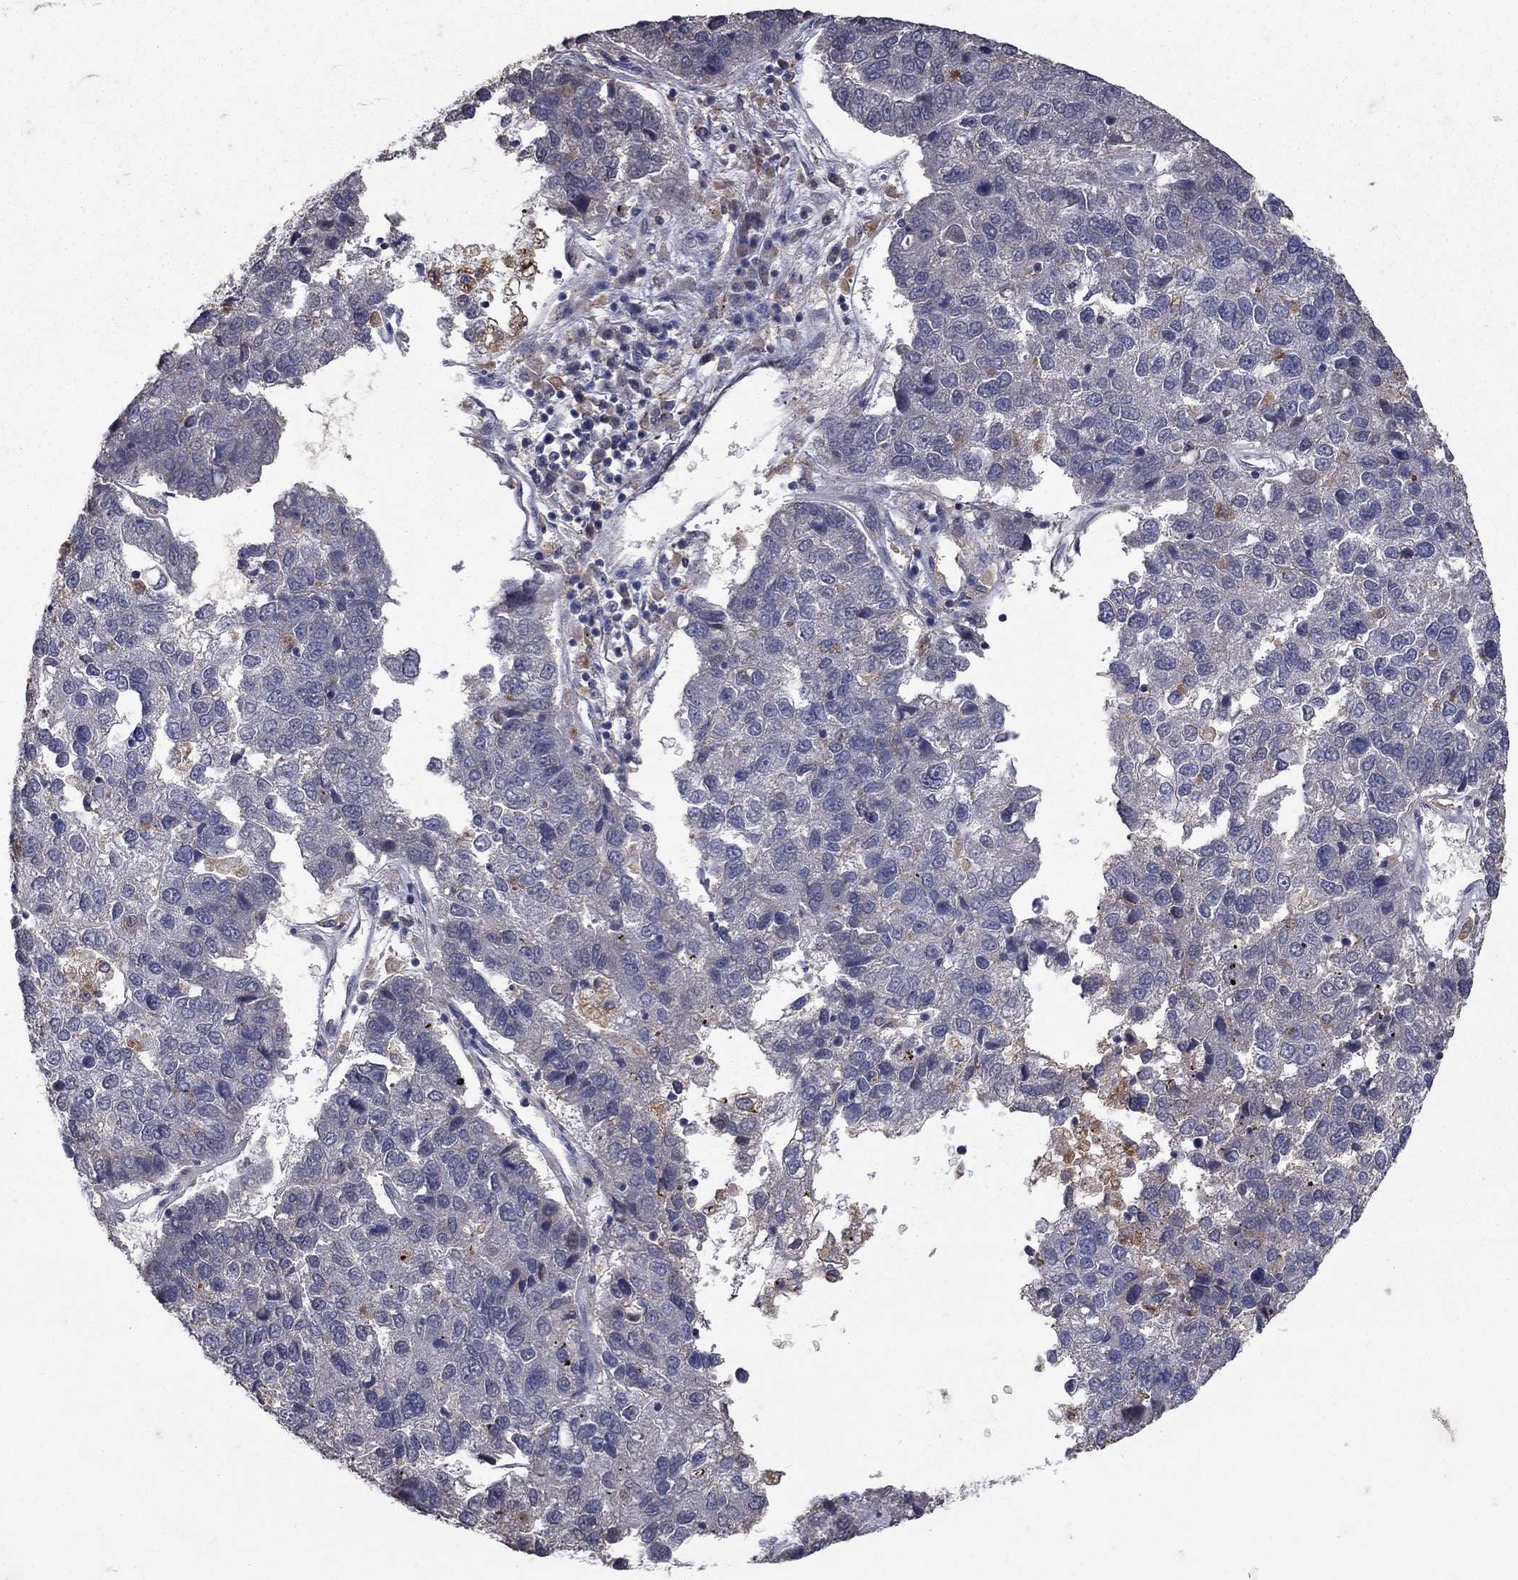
{"staining": {"intensity": "negative", "quantity": "none", "location": "none"}, "tissue": "pancreatic cancer", "cell_type": "Tumor cells", "image_type": "cancer", "snomed": [{"axis": "morphology", "description": "Adenocarcinoma, NOS"}, {"axis": "topography", "description": "Pancreas"}], "caption": "Tumor cells show no significant expression in pancreatic cancer (adenocarcinoma). (DAB IHC visualized using brightfield microscopy, high magnification).", "gene": "NPC2", "patient": {"sex": "female", "age": 61}}